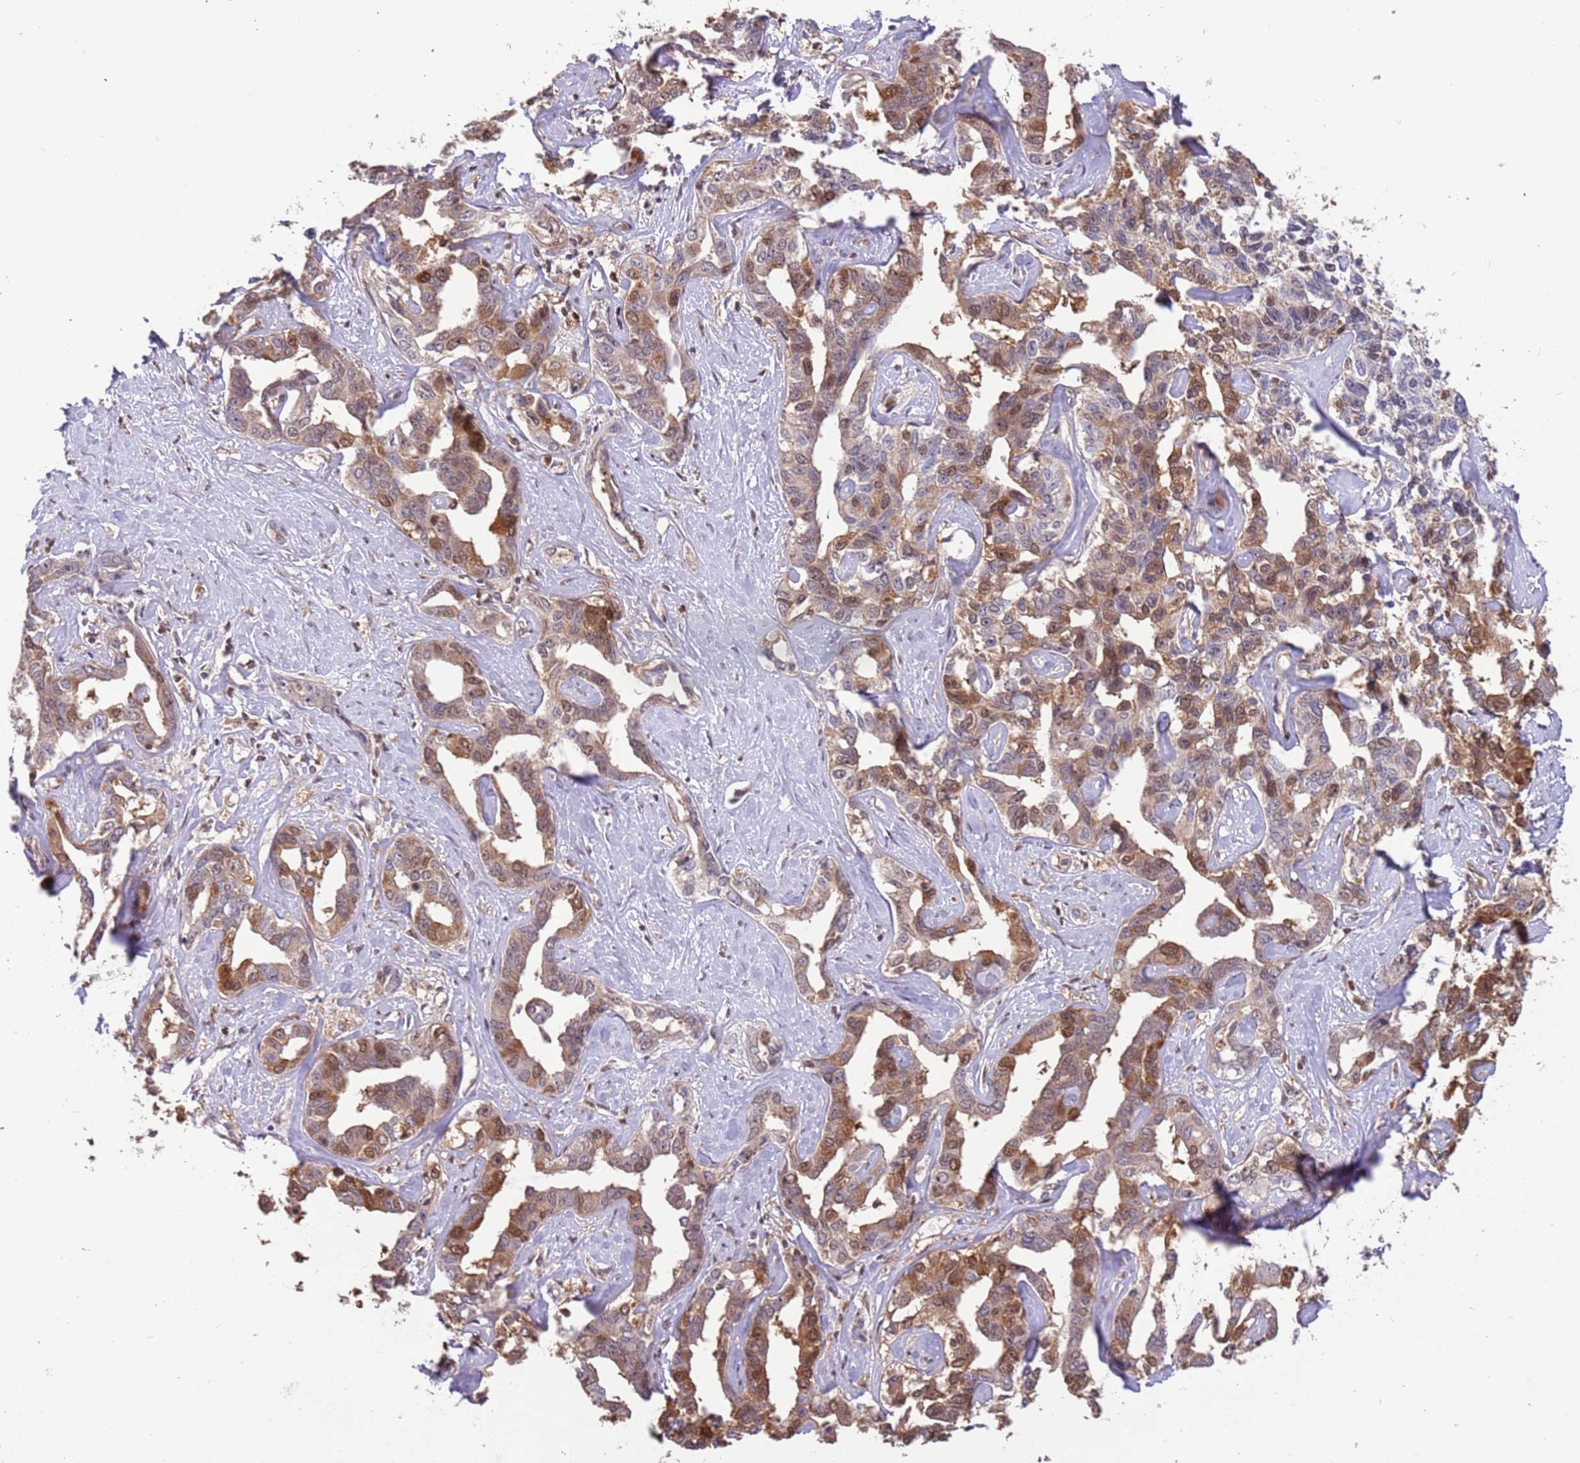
{"staining": {"intensity": "moderate", "quantity": "25%-75%", "location": "cytoplasmic/membranous,nuclear"}, "tissue": "liver cancer", "cell_type": "Tumor cells", "image_type": "cancer", "snomed": [{"axis": "morphology", "description": "Cholangiocarcinoma"}, {"axis": "topography", "description": "Liver"}], "caption": "Liver cancer stained for a protein (brown) demonstrates moderate cytoplasmic/membranous and nuclear positive expression in about 25%-75% of tumor cells.", "gene": "GBP2", "patient": {"sex": "male", "age": 59}}